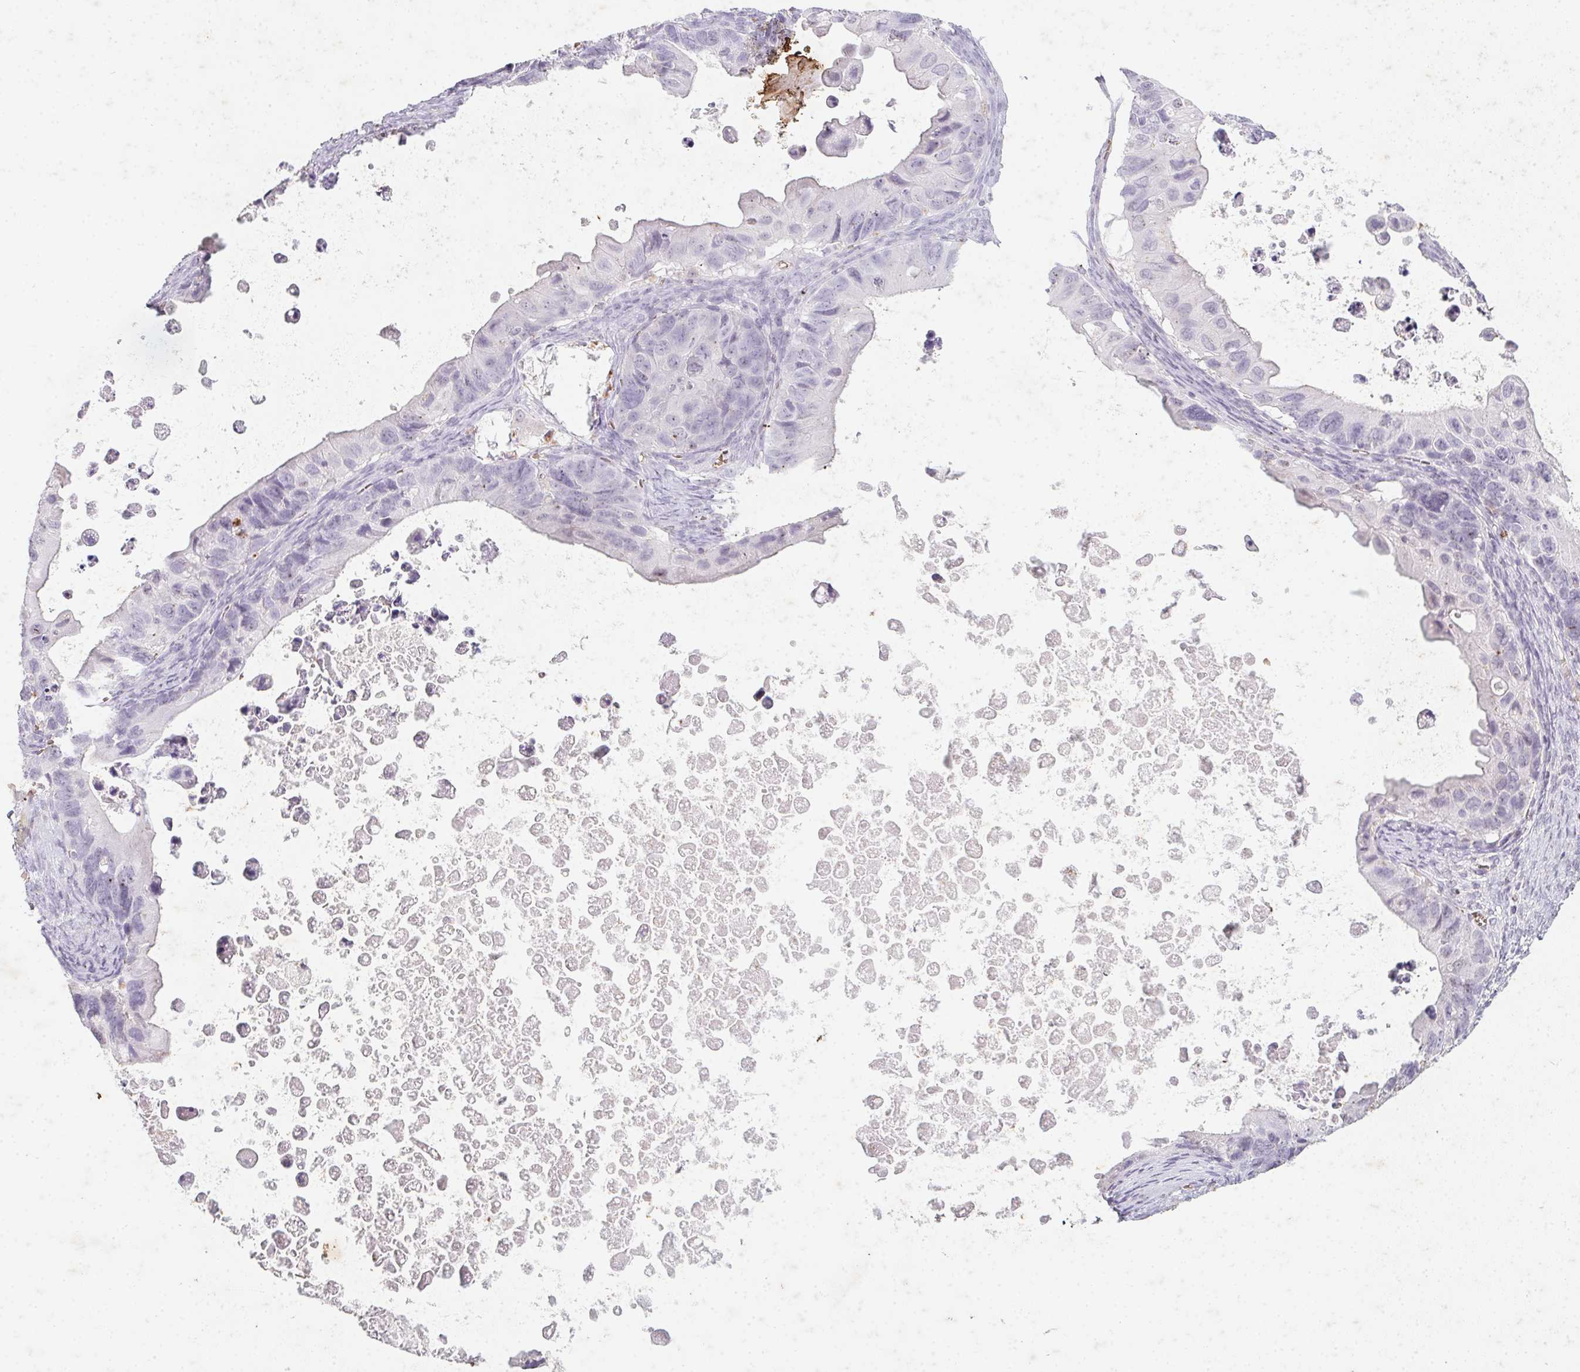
{"staining": {"intensity": "negative", "quantity": "none", "location": "none"}, "tissue": "ovarian cancer", "cell_type": "Tumor cells", "image_type": "cancer", "snomed": [{"axis": "morphology", "description": "Cystadenocarcinoma, mucinous, NOS"}, {"axis": "topography", "description": "Ovary"}], "caption": "Photomicrograph shows no protein staining in tumor cells of mucinous cystadenocarcinoma (ovarian) tissue.", "gene": "DCD", "patient": {"sex": "female", "age": 64}}